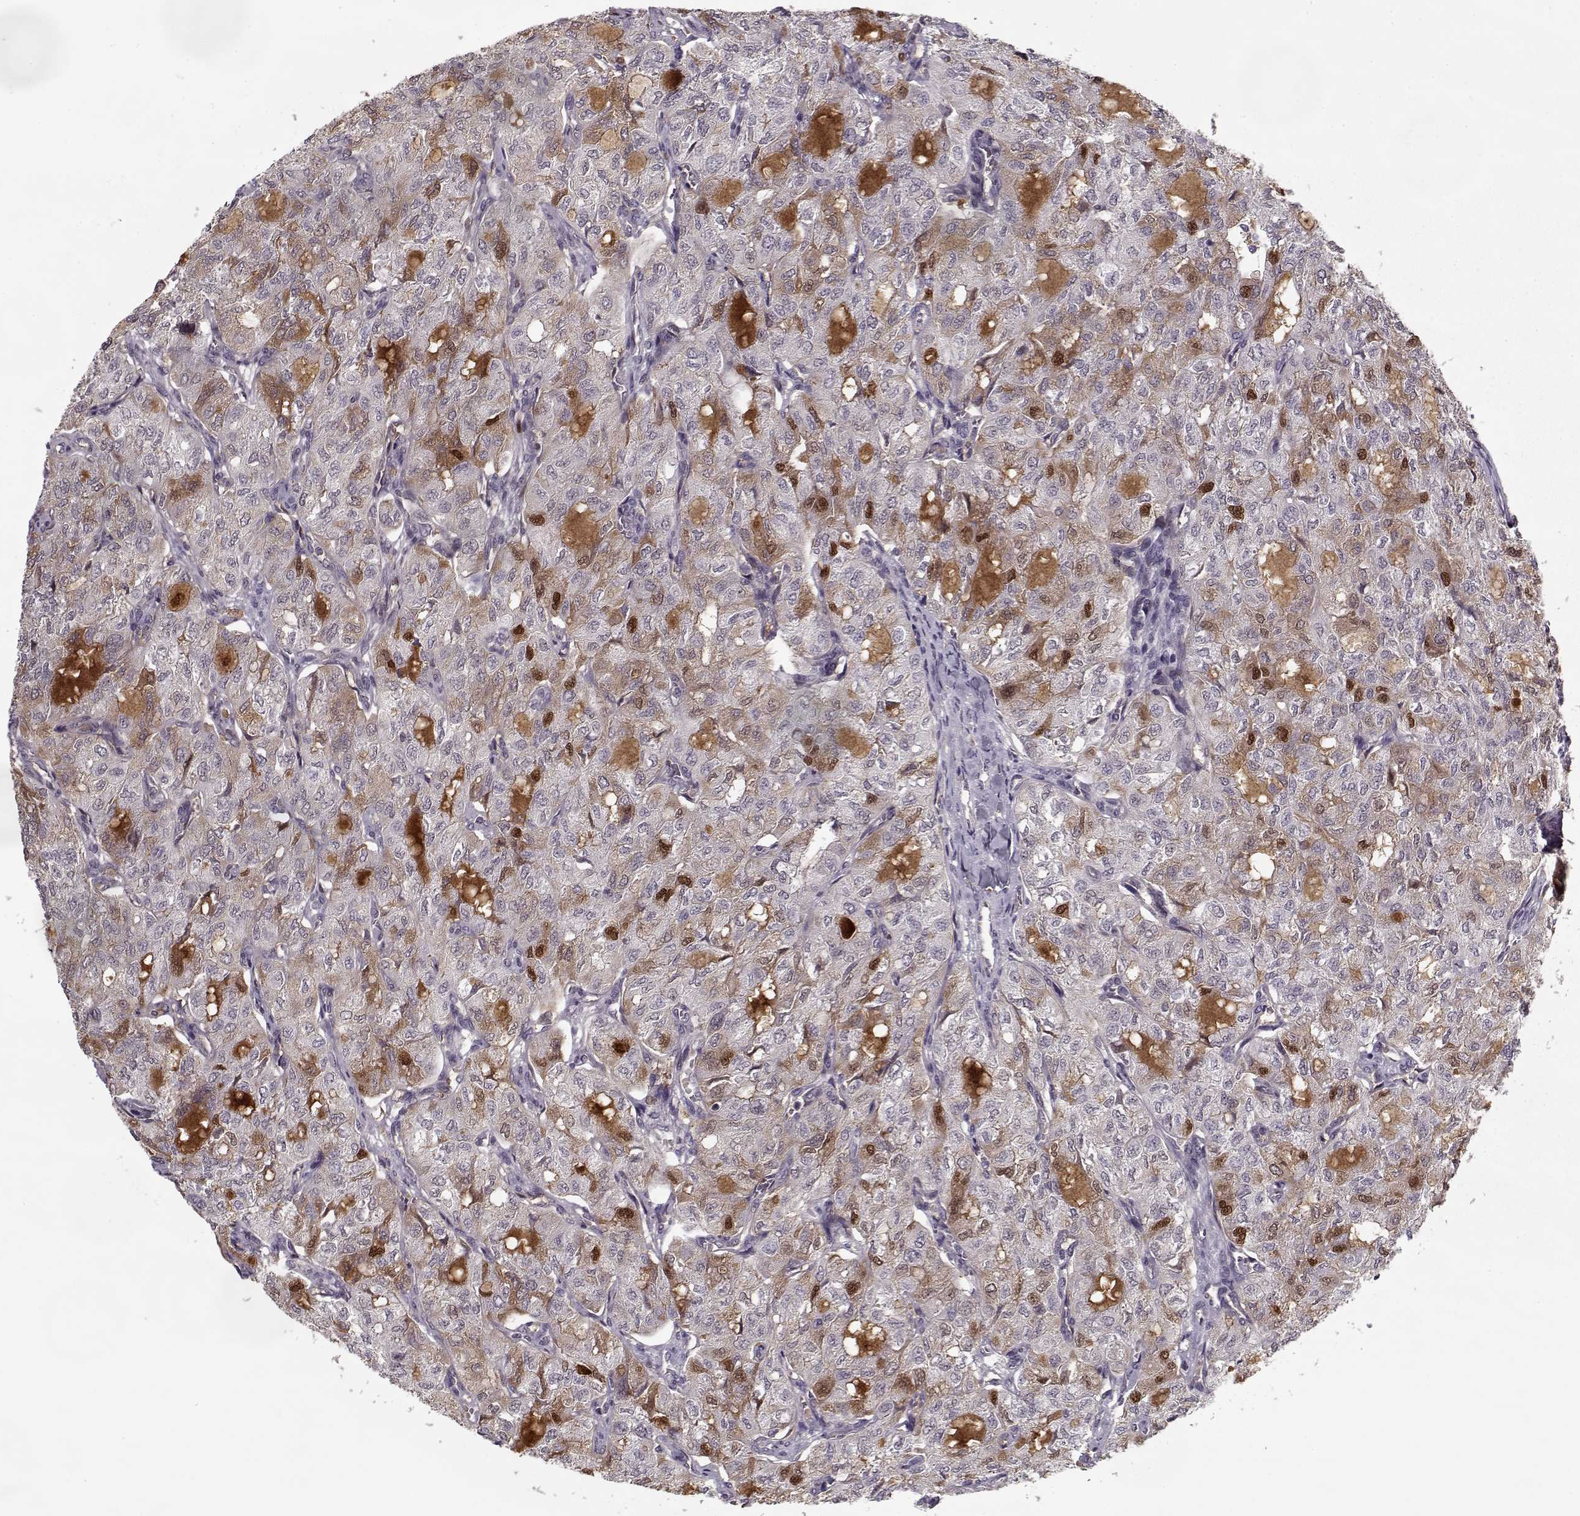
{"staining": {"intensity": "negative", "quantity": "none", "location": "none"}, "tissue": "thyroid cancer", "cell_type": "Tumor cells", "image_type": "cancer", "snomed": [{"axis": "morphology", "description": "Follicular adenoma carcinoma, NOS"}, {"axis": "topography", "description": "Thyroid gland"}], "caption": "Follicular adenoma carcinoma (thyroid) stained for a protein using IHC demonstrates no expression tumor cells.", "gene": "AFM", "patient": {"sex": "male", "age": 75}}